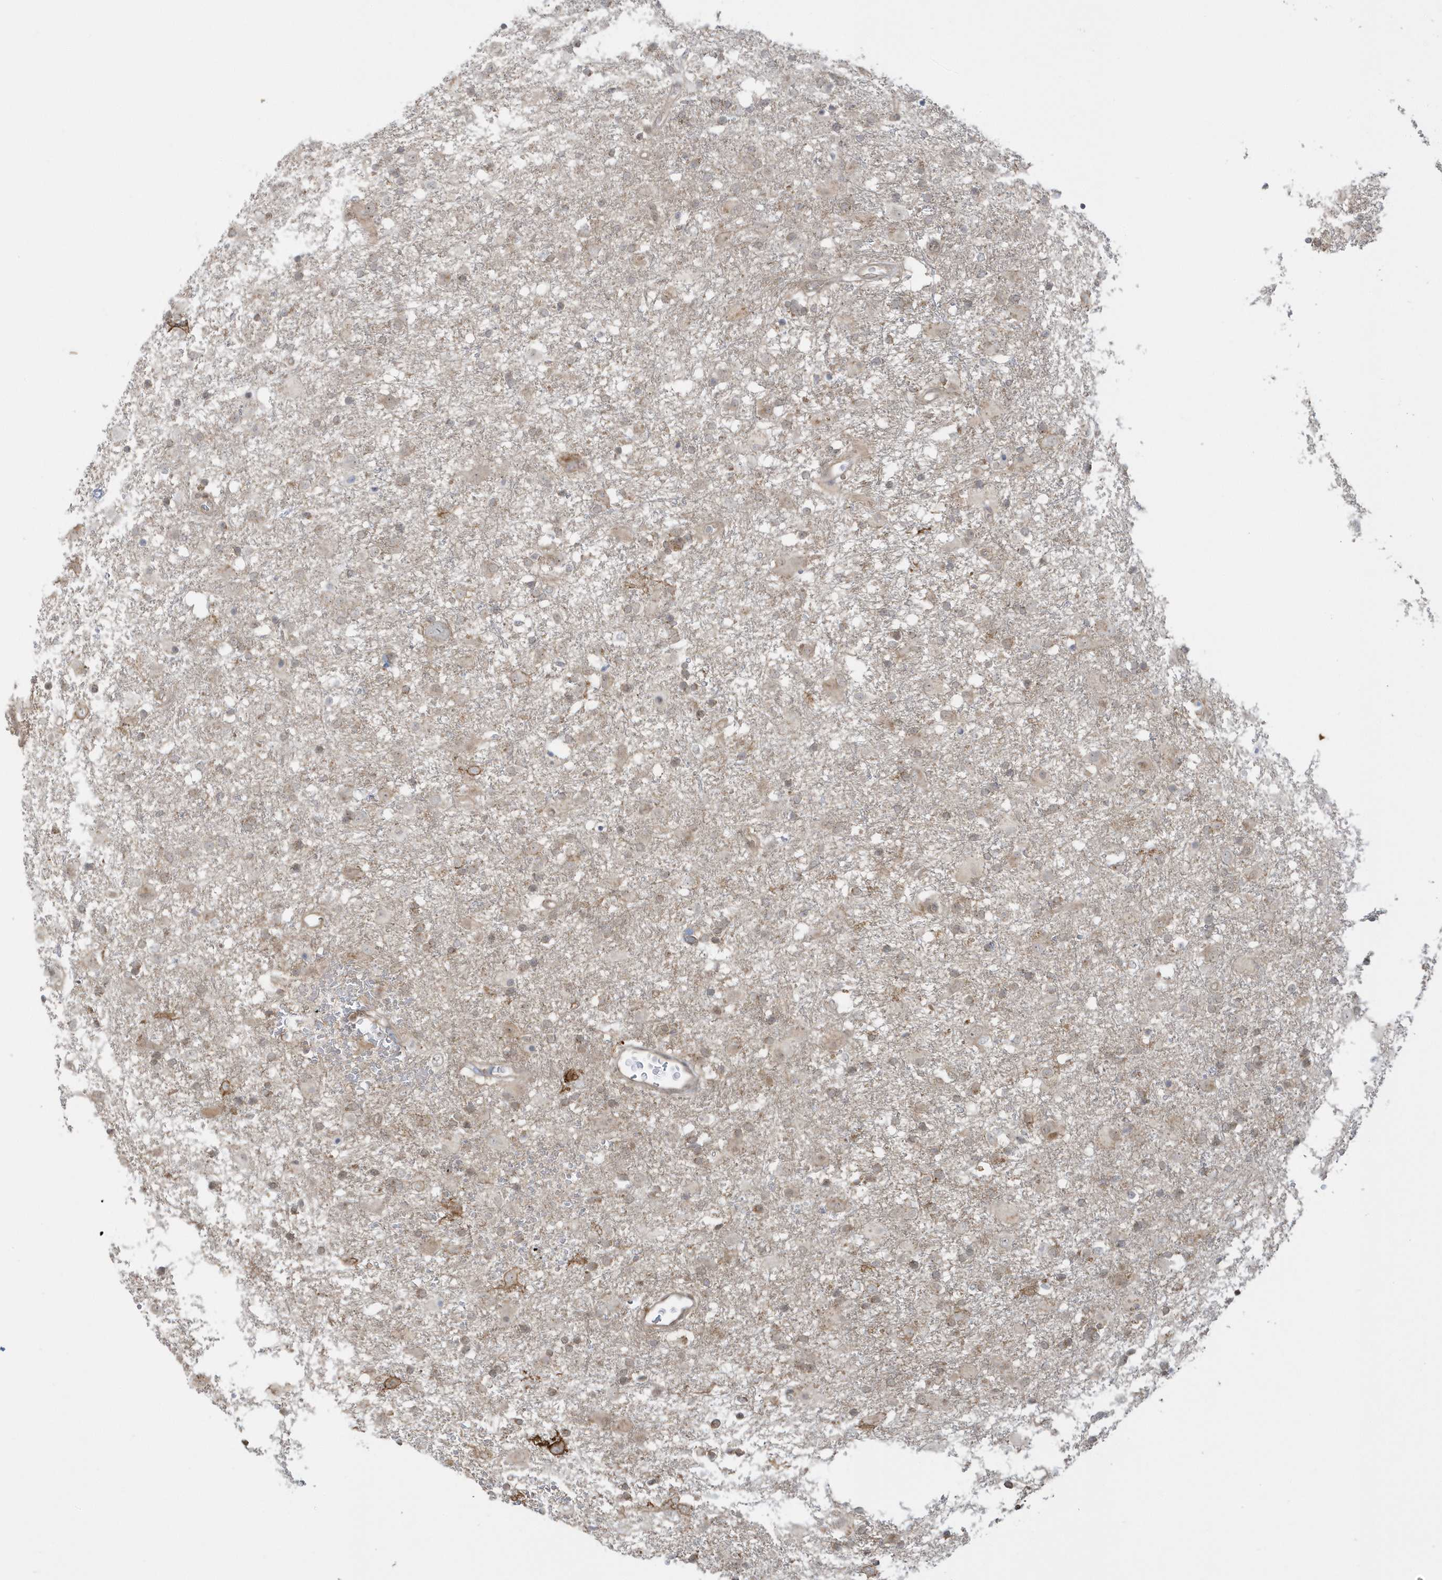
{"staining": {"intensity": "weak", "quantity": "<25%", "location": "cytoplasmic/membranous"}, "tissue": "glioma", "cell_type": "Tumor cells", "image_type": "cancer", "snomed": [{"axis": "morphology", "description": "Glioma, malignant, Low grade"}, {"axis": "topography", "description": "Brain"}], "caption": "Image shows no protein expression in tumor cells of glioma tissue. (DAB IHC, high magnification).", "gene": "PPP1R7", "patient": {"sex": "male", "age": 65}}